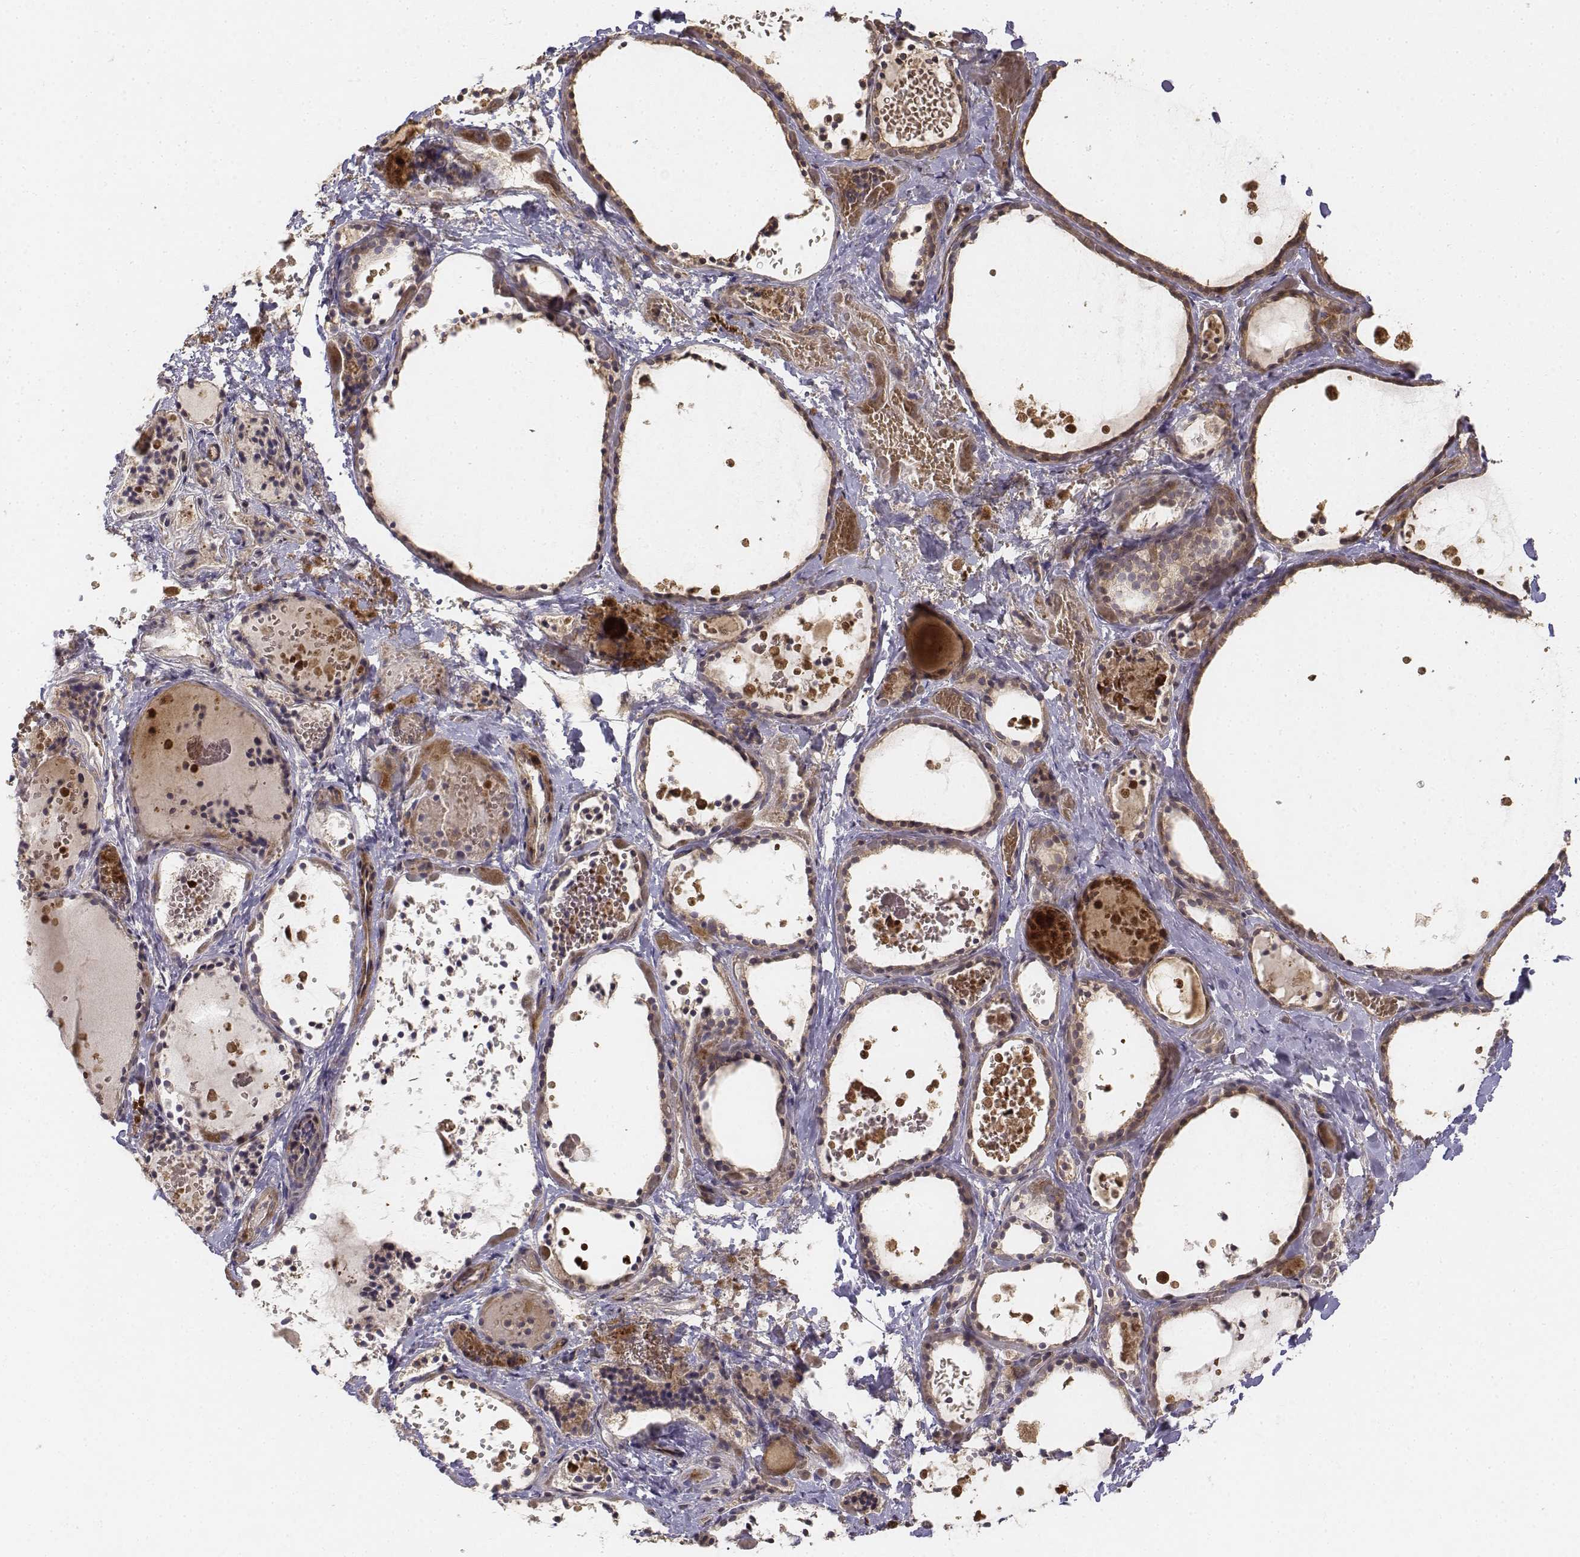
{"staining": {"intensity": "weak", "quantity": ">75%", "location": "cytoplasmic/membranous"}, "tissue": "thyroid gland", "cell_type": "Glandular cells", "image_type": "normal", "snomed": [{"axis": "morphology", "description": "Normal tissue, NOS"}, {"axis": "topography", "description": "Thyroid gland"}], "caption": "Benign thyroid gland was stained to show a protein in brown. There is low levels of weak cytoplasmic/membranous staining in approximately >75% of glandular cells. (Brightfield microscopy of DAB IHC at high magnification).", "gene": "FBXO21", "patient": {"sex": "female", "age": 56}}